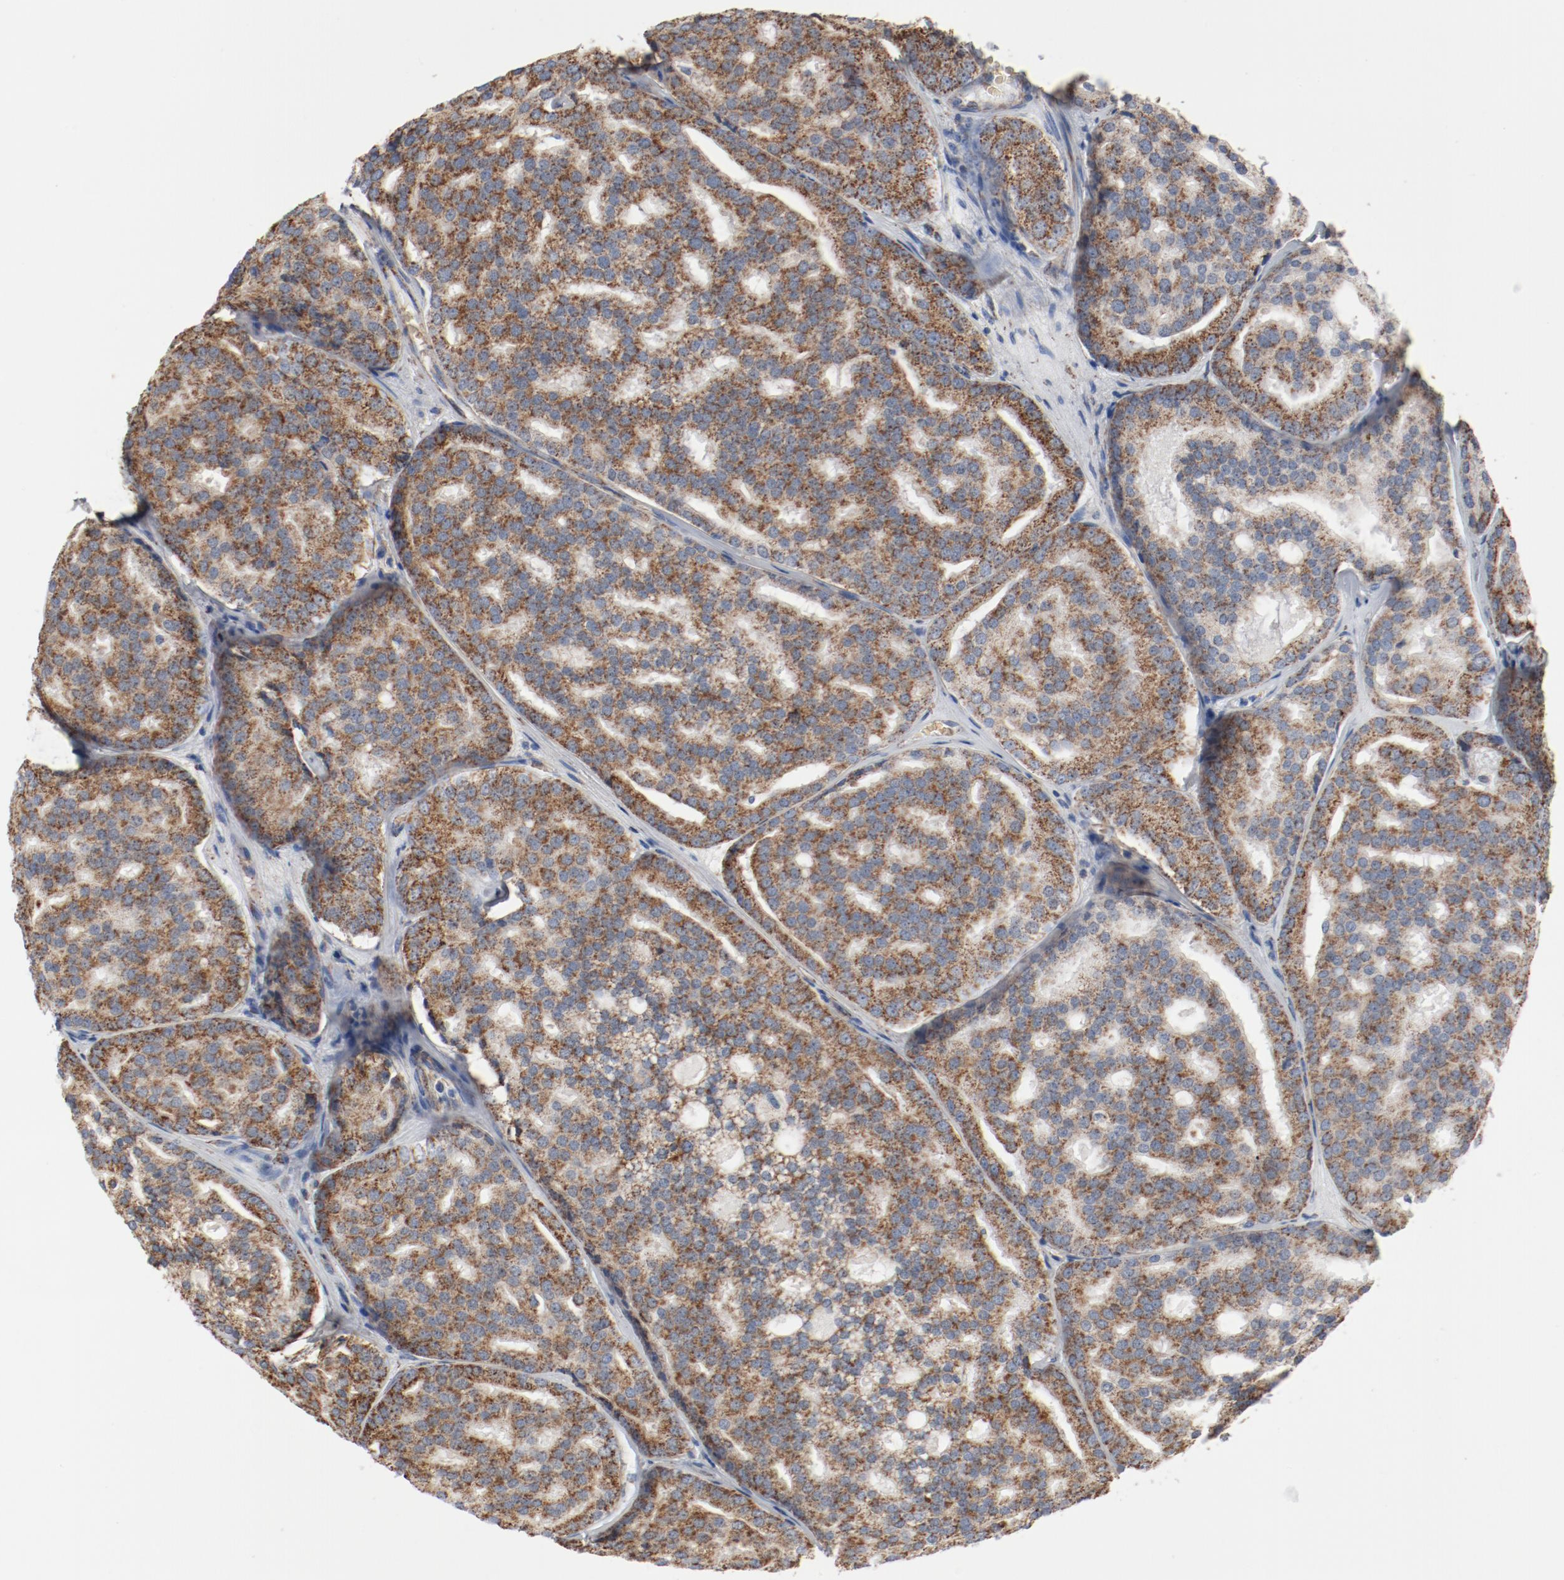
{"staining": {"intensity": "moderate", "quantity": ">75%", "location": "cytoplasmic/membranous"}, "tissue": "prostate cancer", "cell_type": "Tumor cells", "image_type": "cancer", "snomed": [{"axis": "morphology", "description": "Adenocarcinoma, High grade"}, {"axis": "topography", "description": "Prostate"}], "caption": "Immunohistochemistry photomicrograph of neoplastic tissue: prostate cancer (high-grade adenocarcinoma) stained using immunohistochemistry (IHC) shows medium levels of moderate protein expression localized specifically in the cytoplasmic/membranous of tumor cells, appearing as a cytoplasmic/membranous brown color.", "gene": "NDUFB8", "patient": {"sex": "male", "age": 64}}